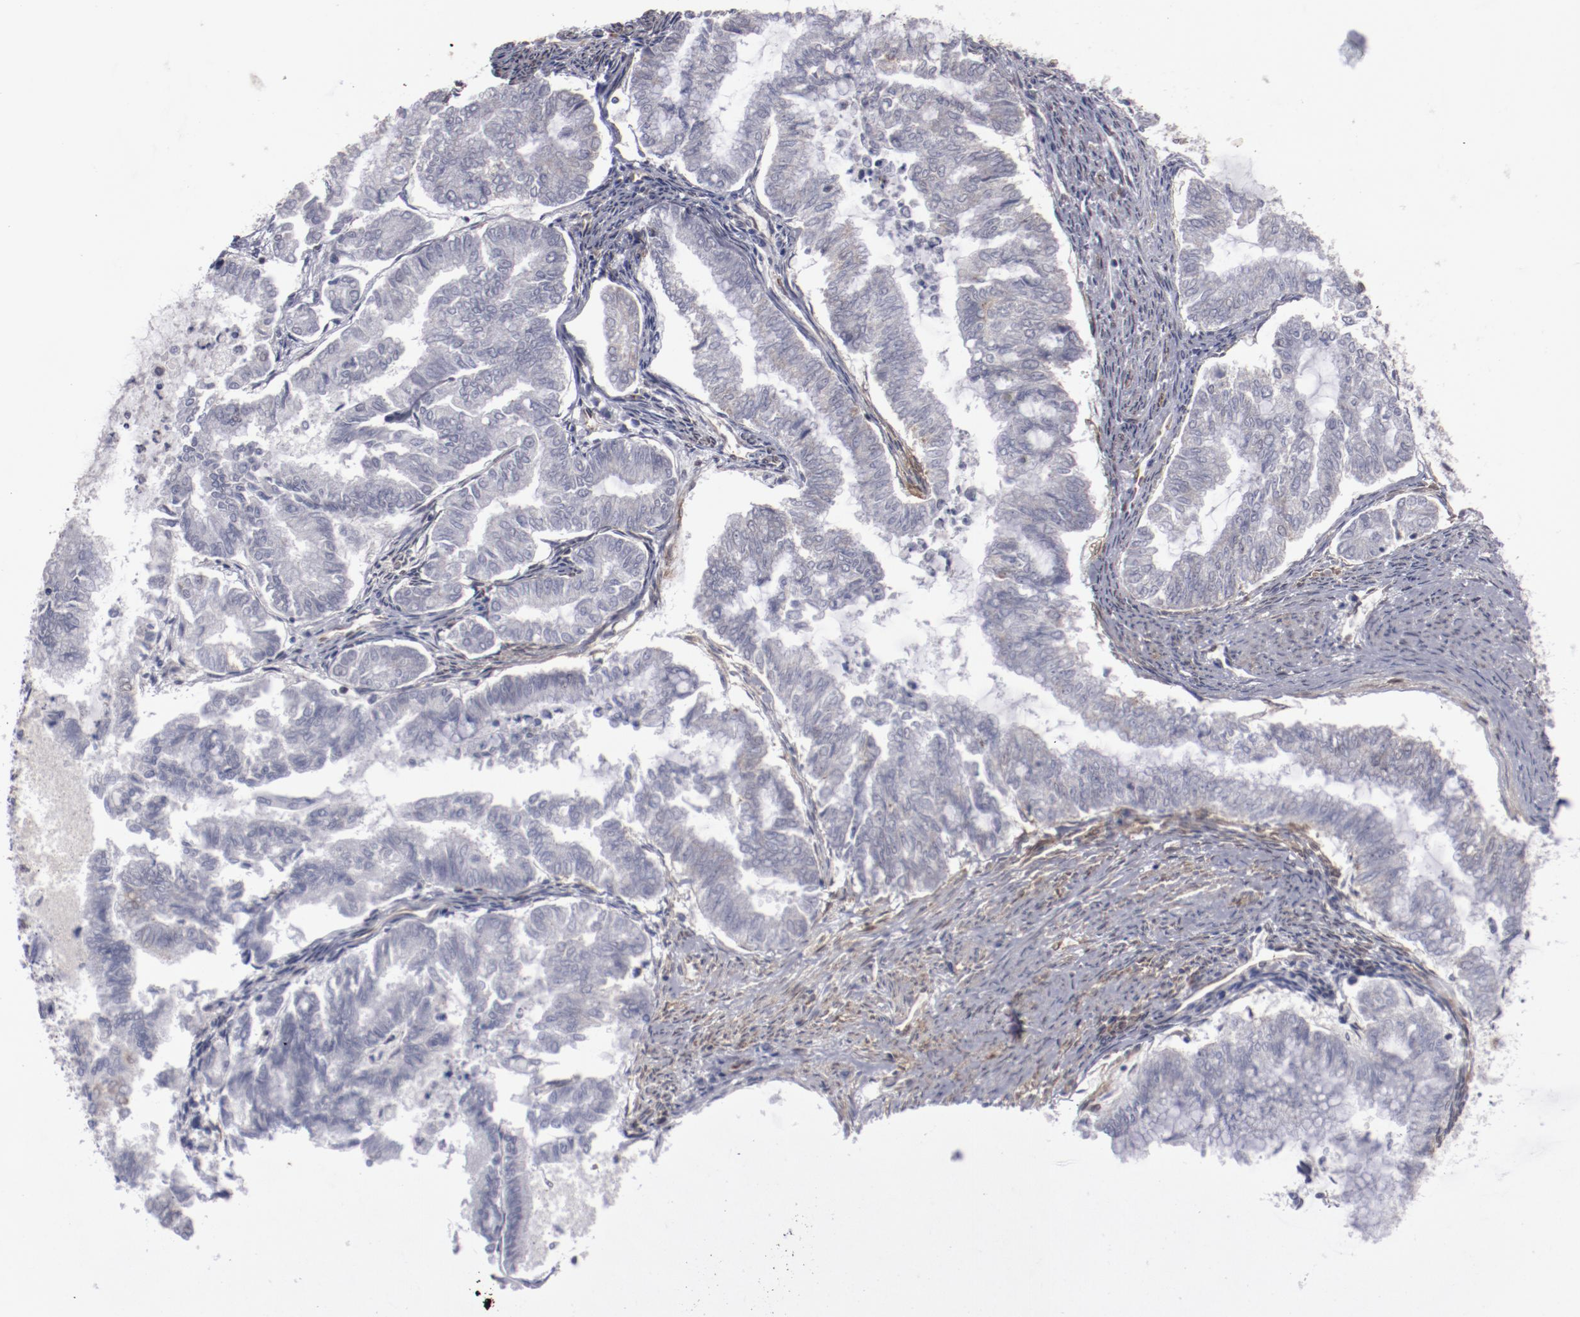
{"staining": {"intensity": "negative", "quantity": "none", "location": "none"}, "tissue": "endometrial cancer", "cell_type": "Tumor cells", "image_type": "cancer", "snomed": [{"axis": "morphology", "description": "Adenocarcinoma, NOS"}, {"axis": "topography", "description": "Endometrium"}], "caption": "Protein analysis of endometrial adenocarcinoma exhibits no significant positivity in tumor cells.", "gene": "LEF1", "patient": {"sex": "female", "age": 79}}